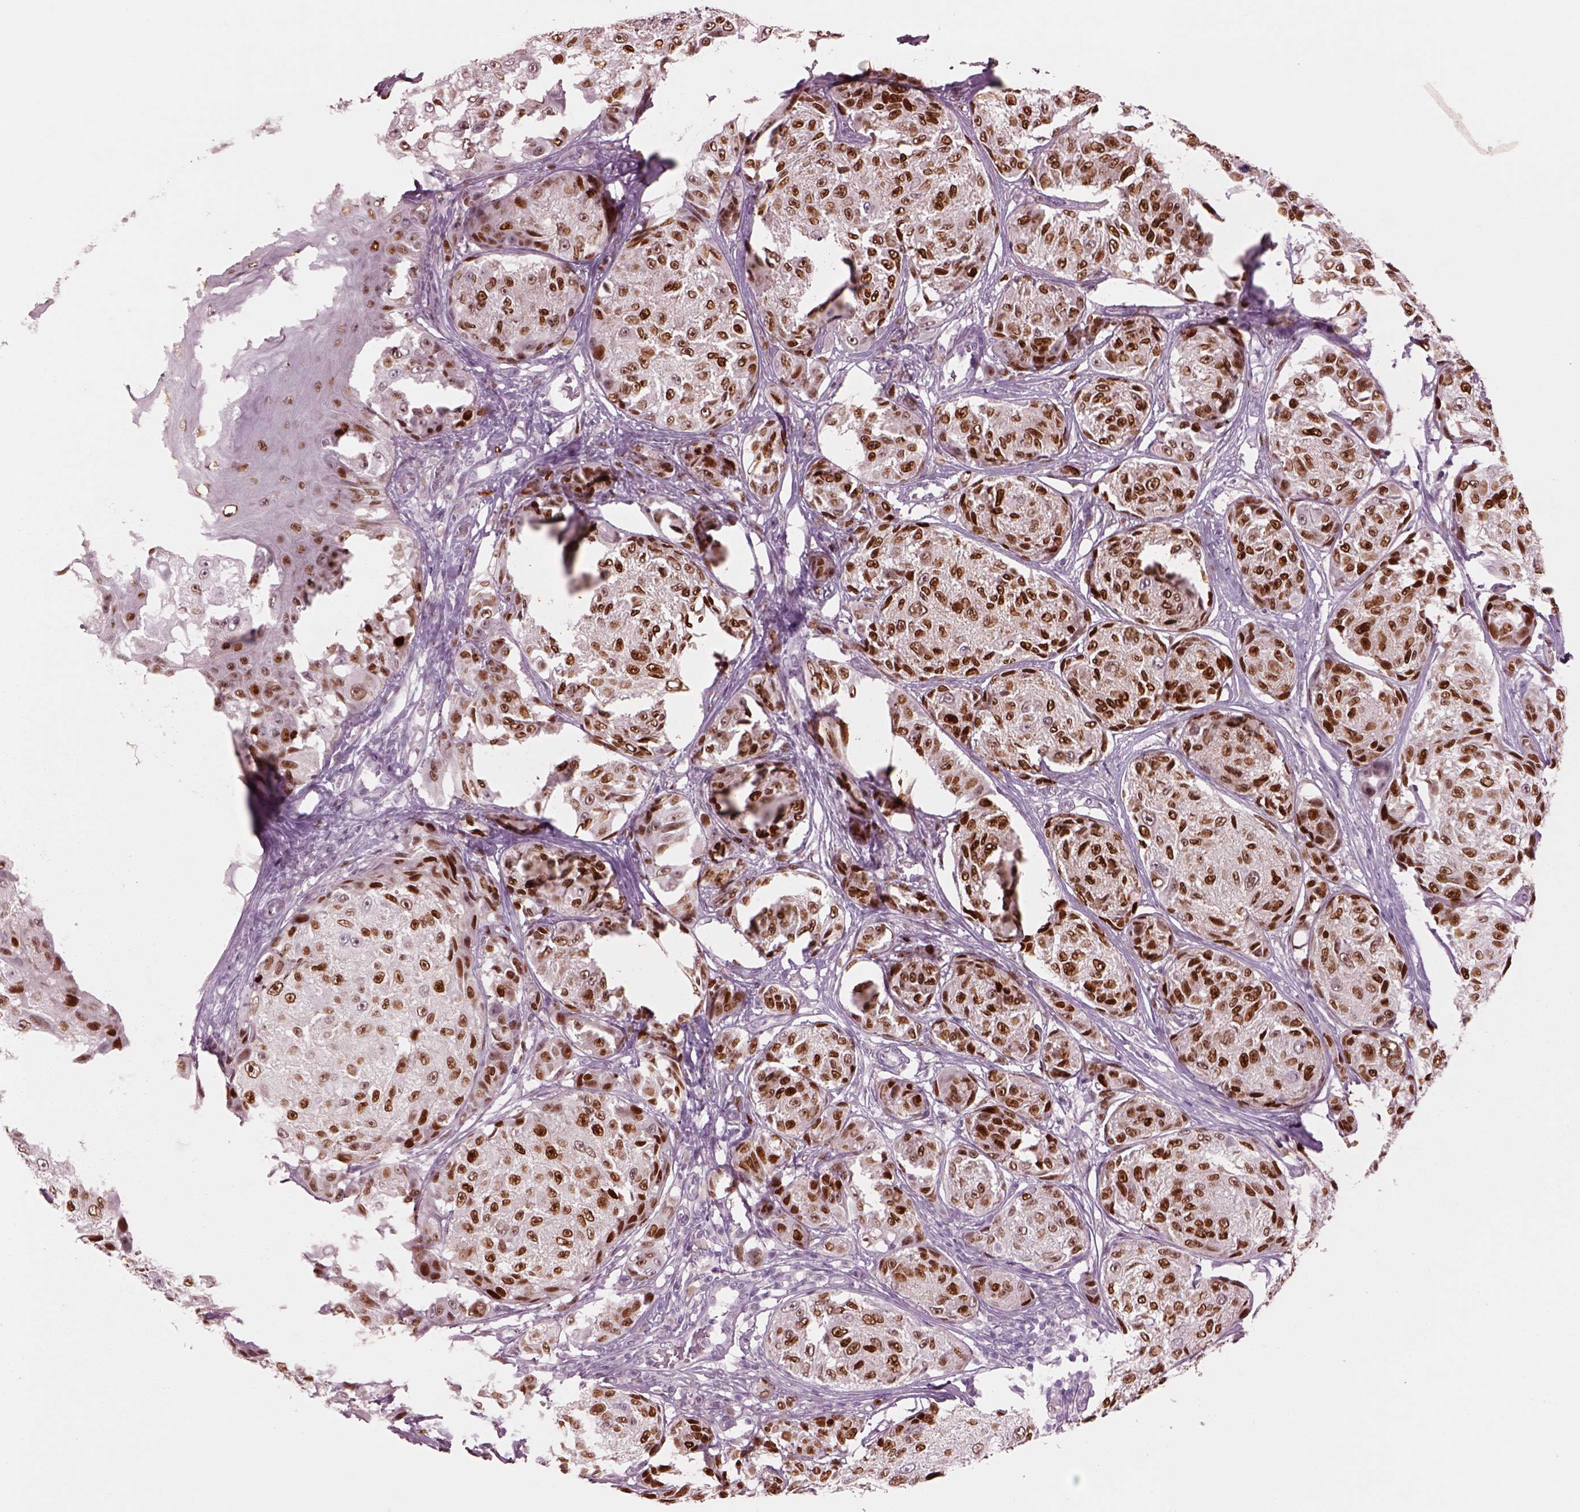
{"staining": {"intensity": "strong", "quantity": ">75%", "location": "nuclear"}, "tissue": "melanoma", "cell_type": "Tumor cells", "image_type": "cancer", "snomed": [{"axis": "morphology", "description": "Malignant melanoma, NOS"}, {"axis": "topography", "description": "Skin"}], "caption": "Malignant melanoma stained for a protein displays strong nuclear positivity in tumor cells.", "gene": "SOX9", "patient": {"sex": "male", "age": 61}}